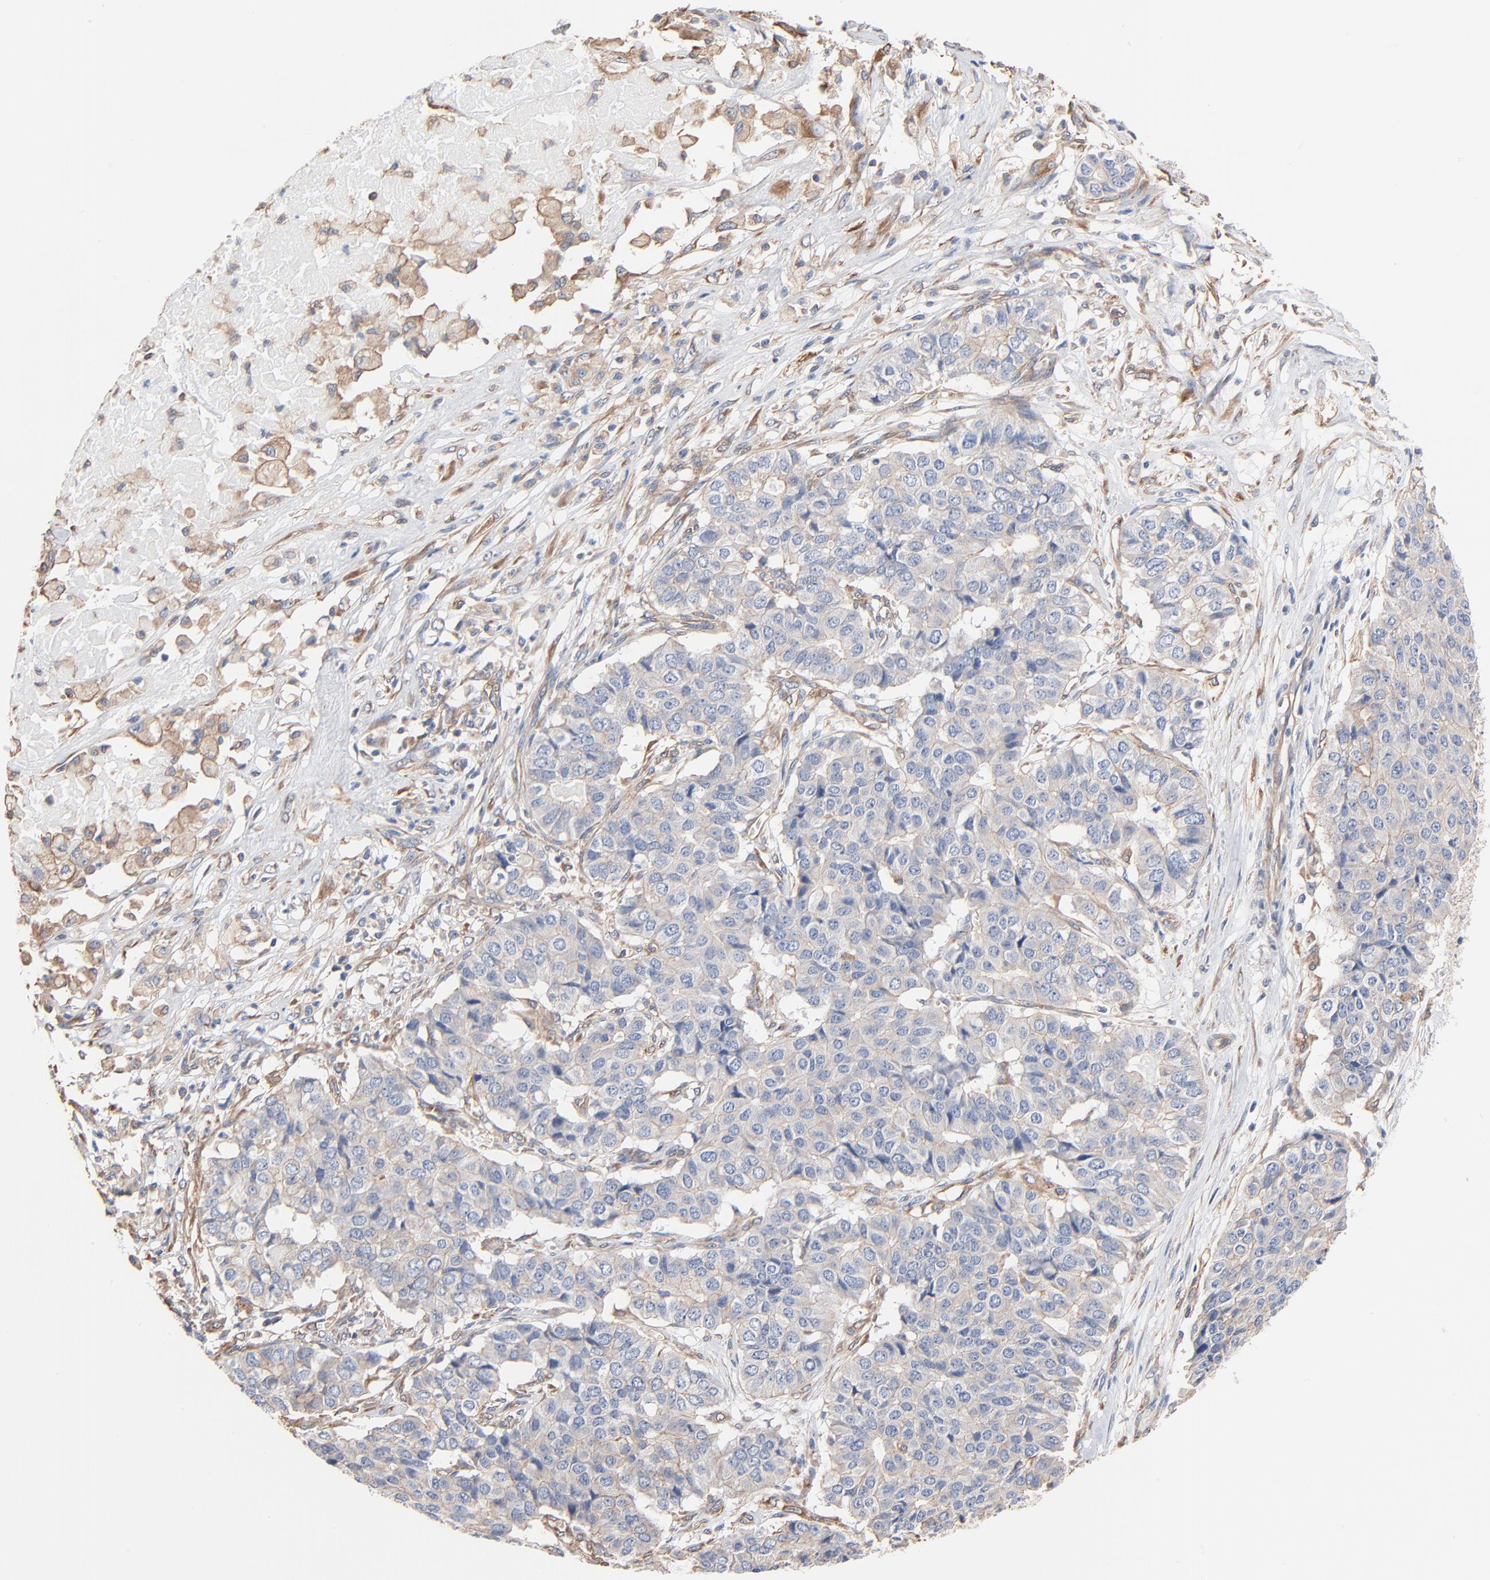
{"staining": {"intensity": "negative", "quantity": "none", "location": "none"}, "tissue": "pancreatic cancer", "cell_type": "Tumor cells", "image_type": "cancer", "snomed": [{"axis": "morphology", "description": "Adenocarcinoma, NOS"}, {"axis": "topography", "description": "Pancreas"}], "caption": "This image is of pancreatic cancer (adenocarcinoma) stained with IHC to label a protein in brown with the nuclei are counter-stained blue. There is no staining in tumor cells.", "gene": "ABCD4", "patient": {"sex": "male", "age": 50}}